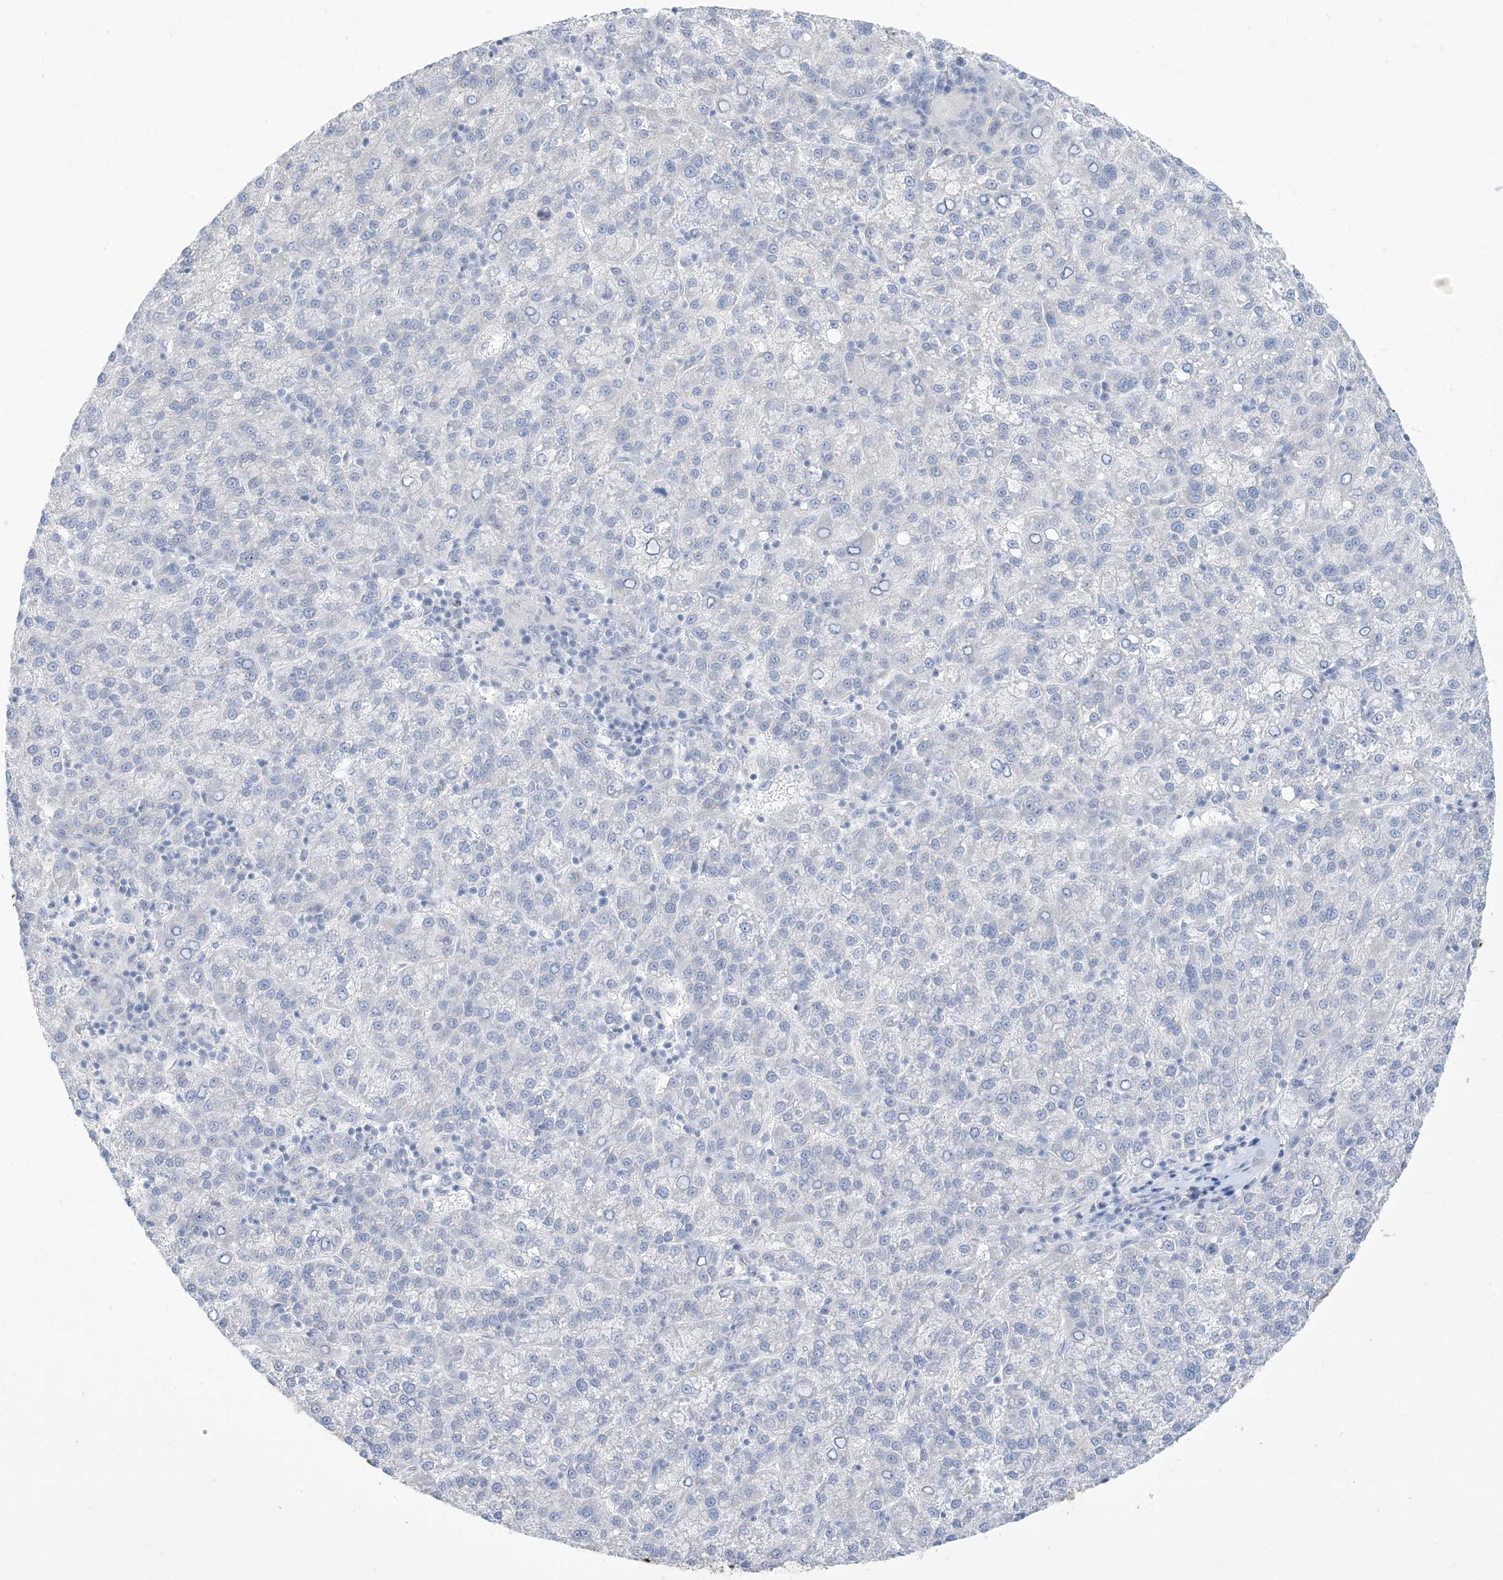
{"staining": {"intensity": "negative", "quantity": "none", "location": "none"}, "tissue": "liver cancer", "cell_type": "Tumor cells", "image_type": "cancer", "snomed": [{"axis": "morphology", "description": "Carcinoma, Hepatocellular, NOS"}, {"axis": "topography", "description": "Liver"}], "caption": "IHC image of human hepatocellular carcinoma (liver) stained for a protein (brown), which shows no expression in tumor cells.", "gene": "MARS2", "patient": {"sex": "female", "age": 58}}